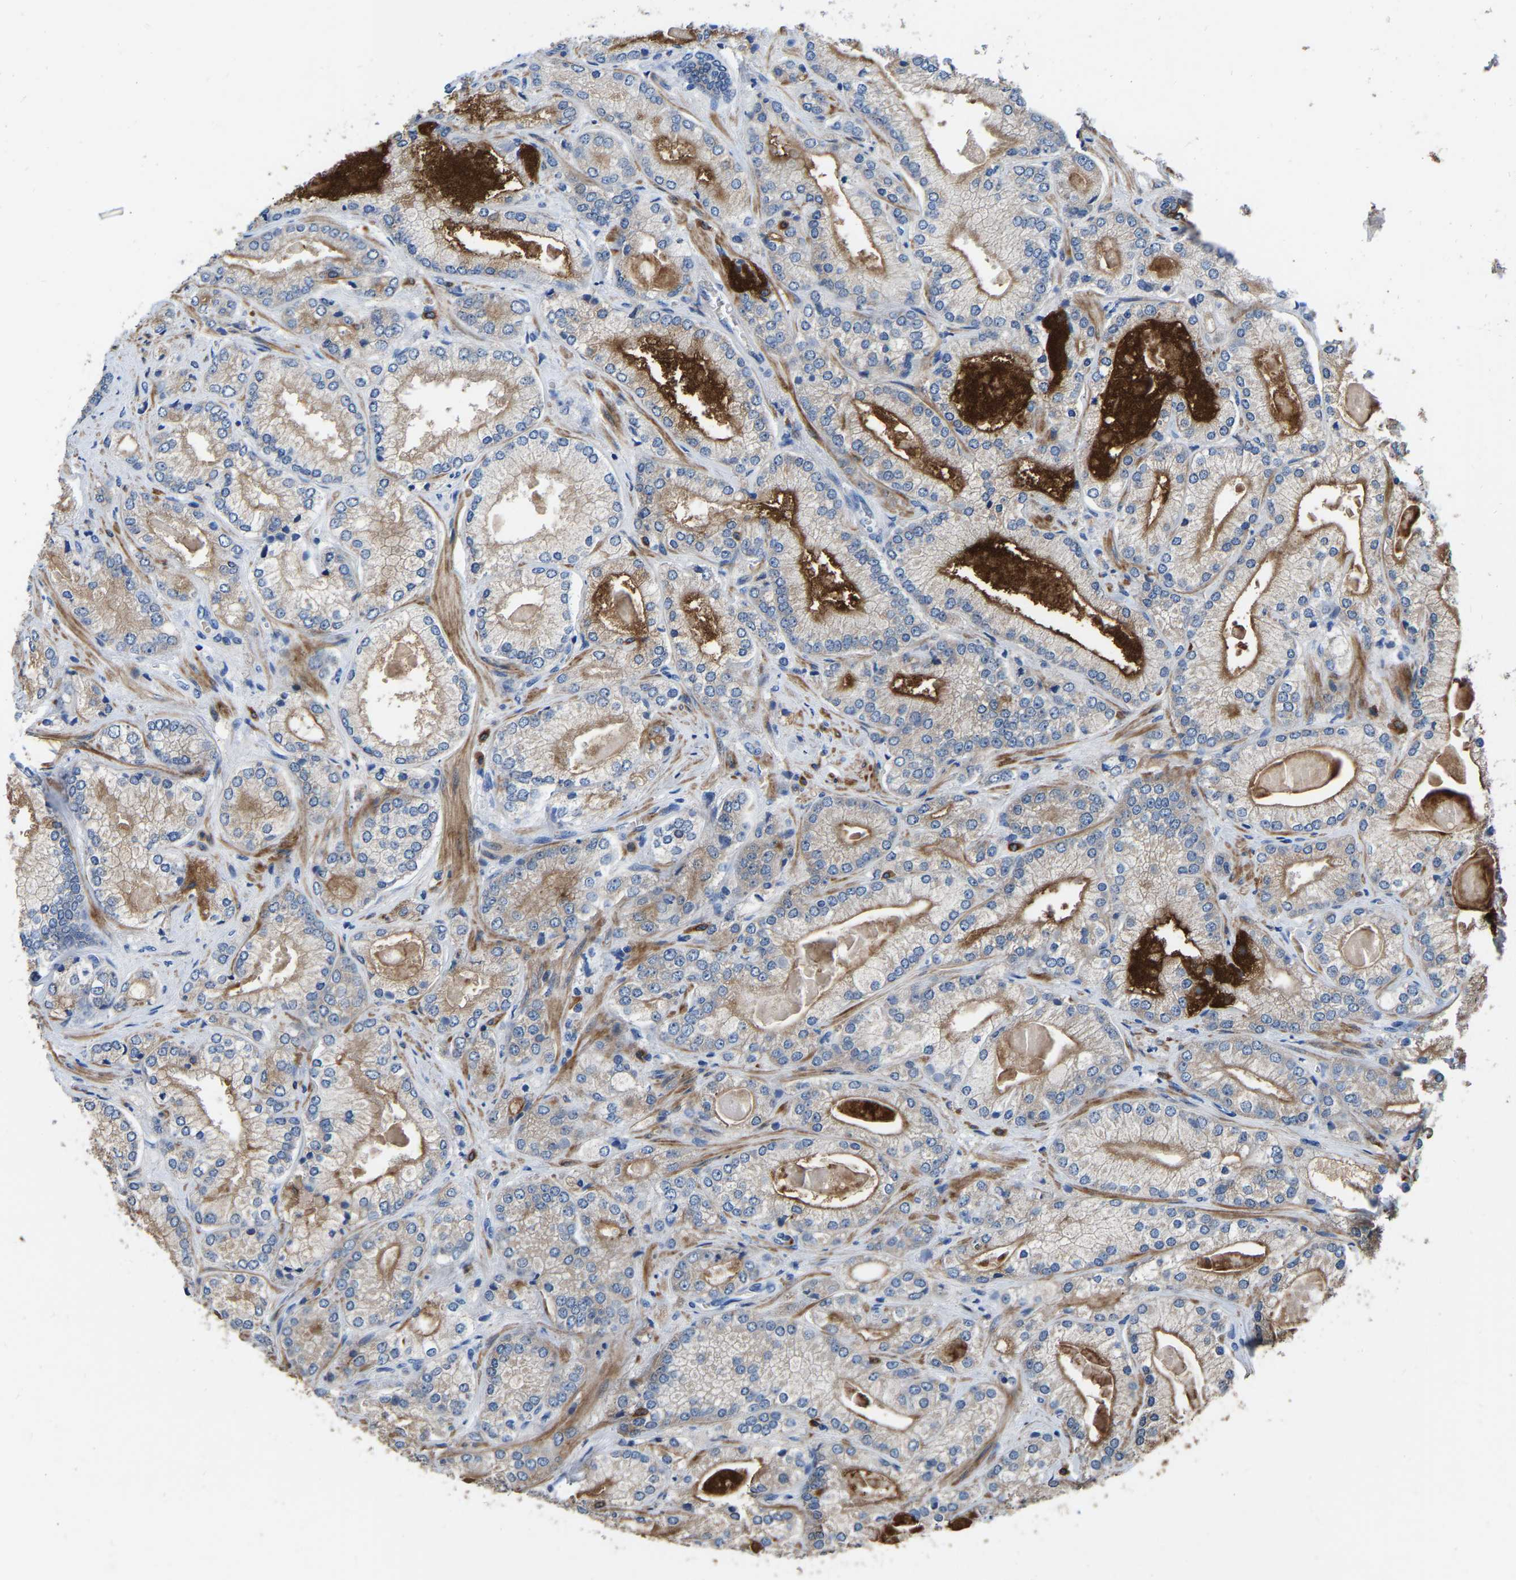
{"staining": {"intensity": "strong", "quantity": "25%-75%", "location": "cytoplasmic/membranous"}, "tissue": "prostate cancer", "cell_type": "Tumor cells", "image_type": "cancer", "snomed": [{"axis": "morphology", "description": "Adenocarcinoma, Low grade"}, {"axis": "topography", "description": "Prostate"}], "caption": "Strong cytoplasmic/membranous expression is appreciated in about 25%-75% of tumor cells in adenocarcinoma (low-grade) (prostate).", "gene": "RAB27B", "patient": {"sex": "male", "age": 65}}